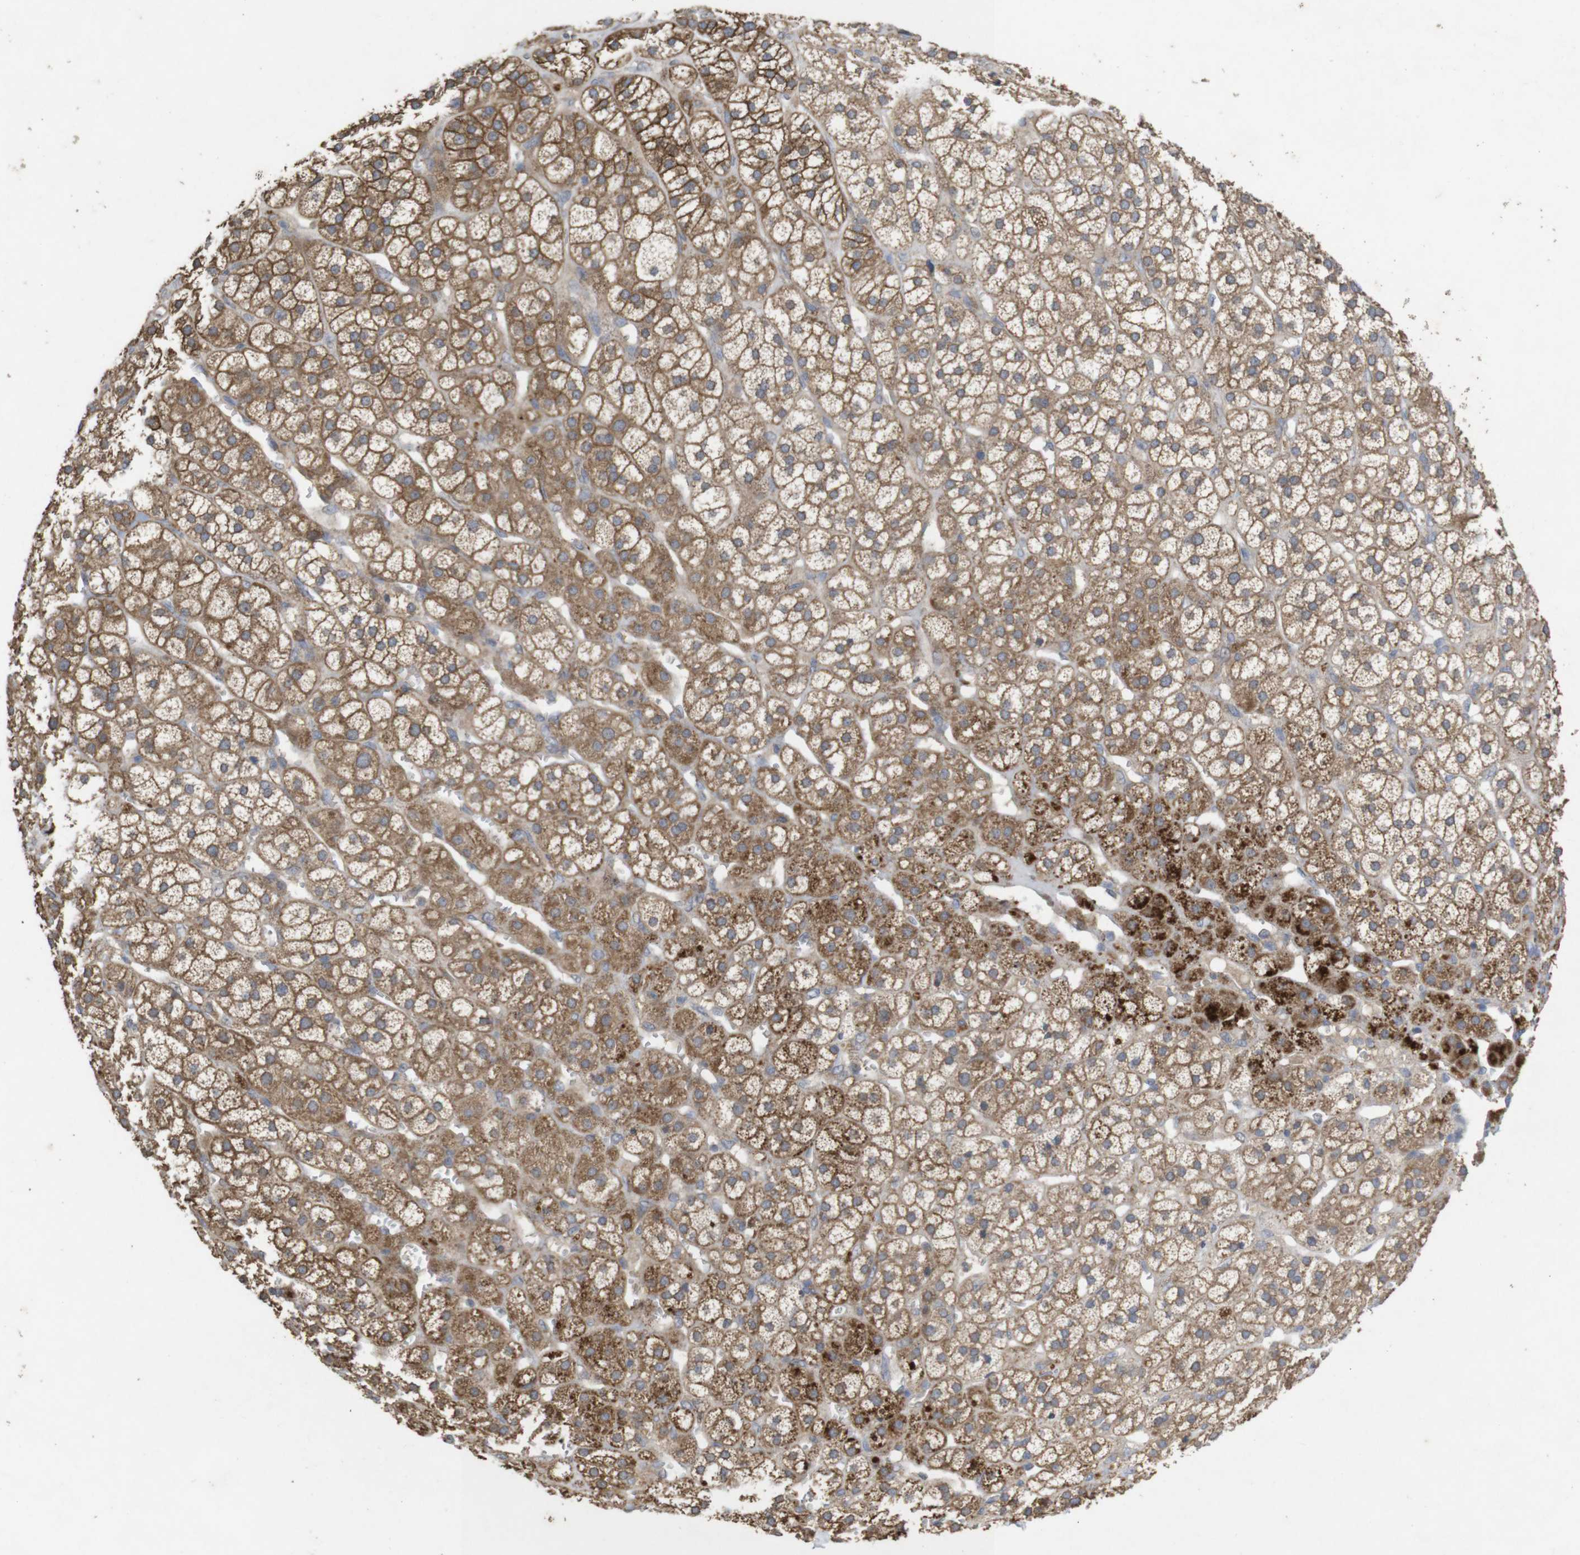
{"staining": {"intensity": "moderate", "quantity": ">75%", "location": "cytoplasmic/membranous"}, "tissue": "adrenal gland", "cell_type": "Glandular cells", "image_type": "normal", "snomed": [{"axis": "morphology", "description": "Normal tissue, NOS"}, {"axis": "topography", "description": "Adrenal gland"}], "caption": "Adrenal gland was stained to show a protein in brown. There is medium levels of moderate cytoplasmic/membranous positivity in about >75% of glandular cells. (DAB (3,3'-diaminobenzidine) IHC, brown staining for protein, blue staining for nuclei).", "gene": "KCNS3", "patient": {"sex": "male", "age": 56}}